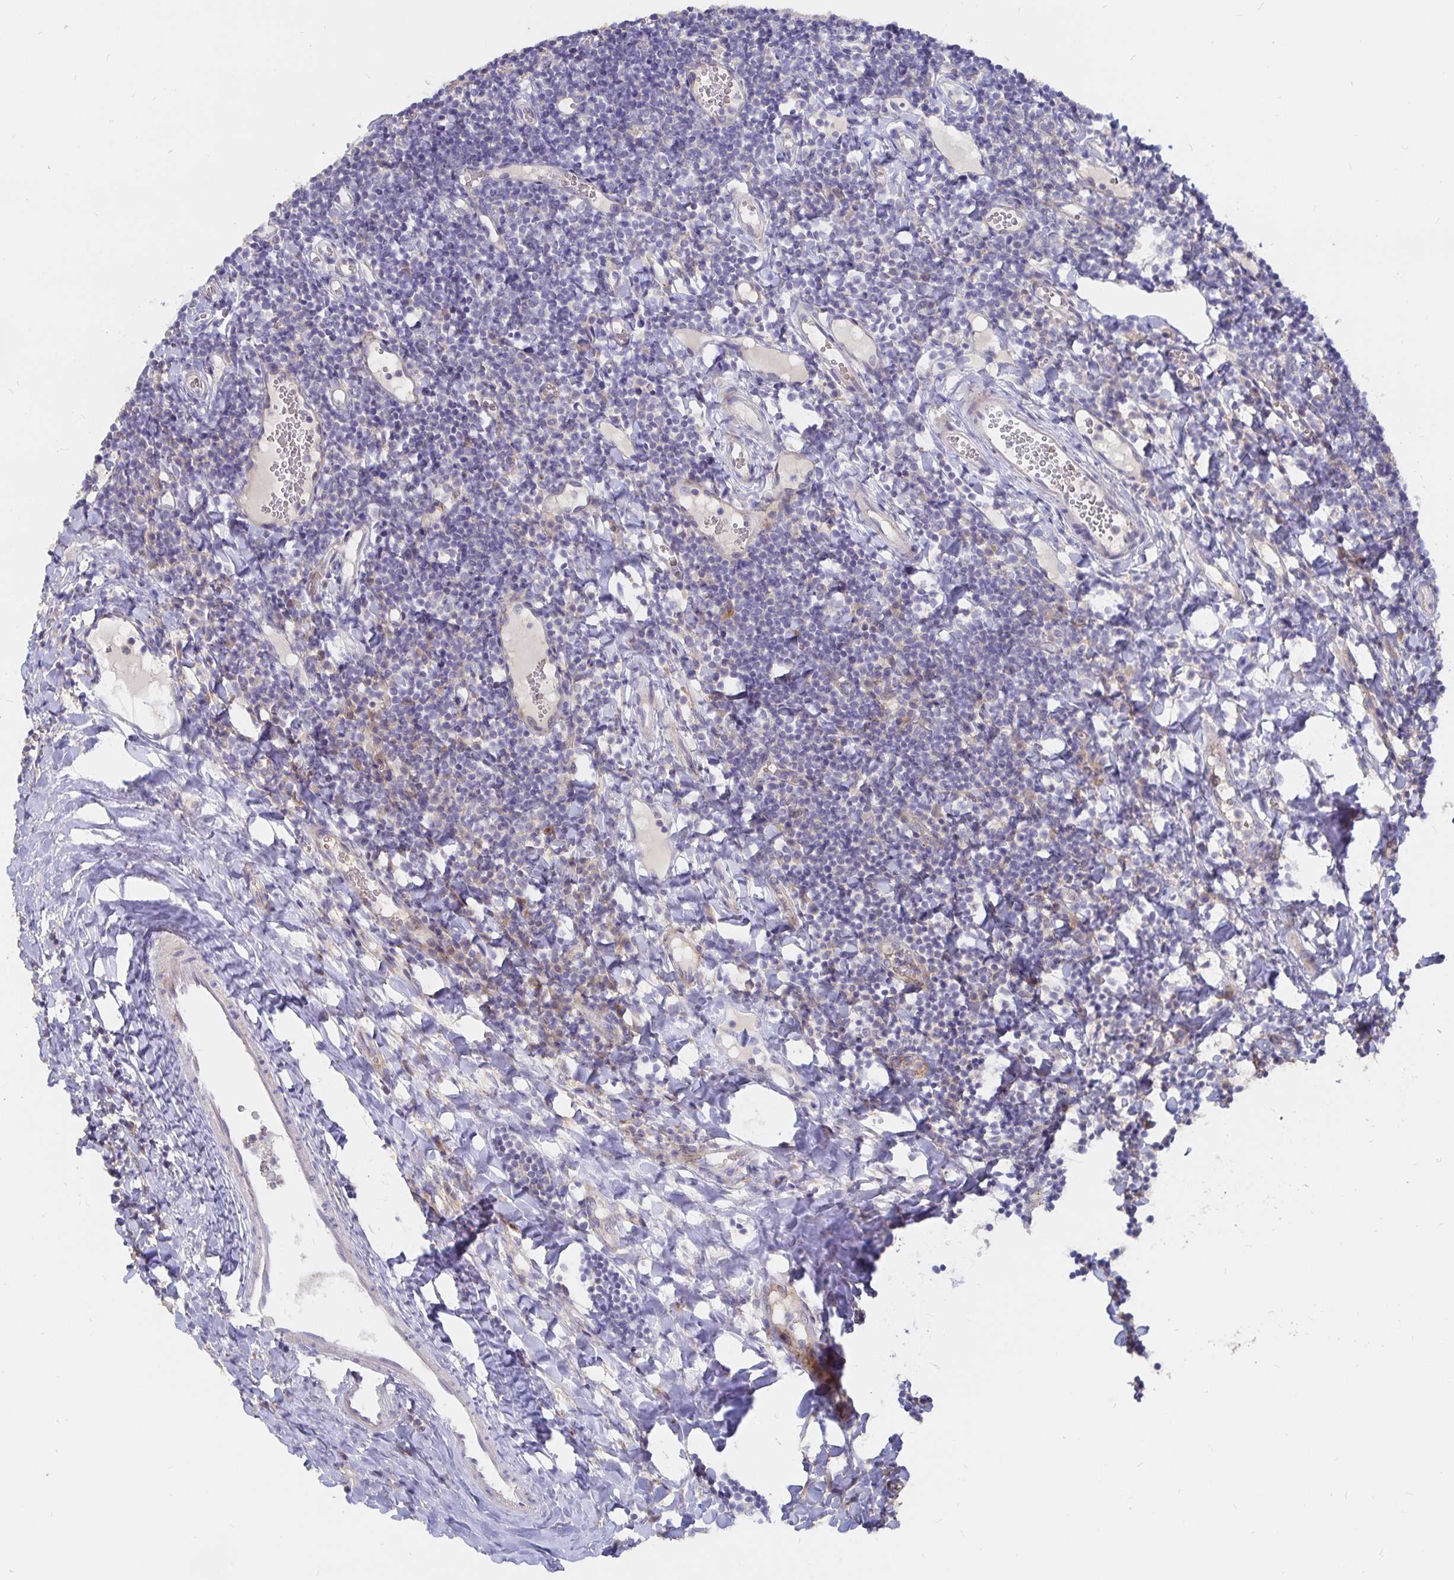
{"staining": {"intensity": "negative", "quantity": "none", "location": "none"}, "tissue": "tonsil", "cell_type": "Germinal center cells", "image_type": "normal", "snomed": [{"axis": "morphology", "description": "Normal tissue, NOS"}, {"axis": "topography", "description": "Tonsil"}], "caption": "This is an IHC histopathology image of benign tonsil. There is no staining in germinal center cells.", "gene": "KCTD19", "patient": {"sex": "female", "age": 10}}